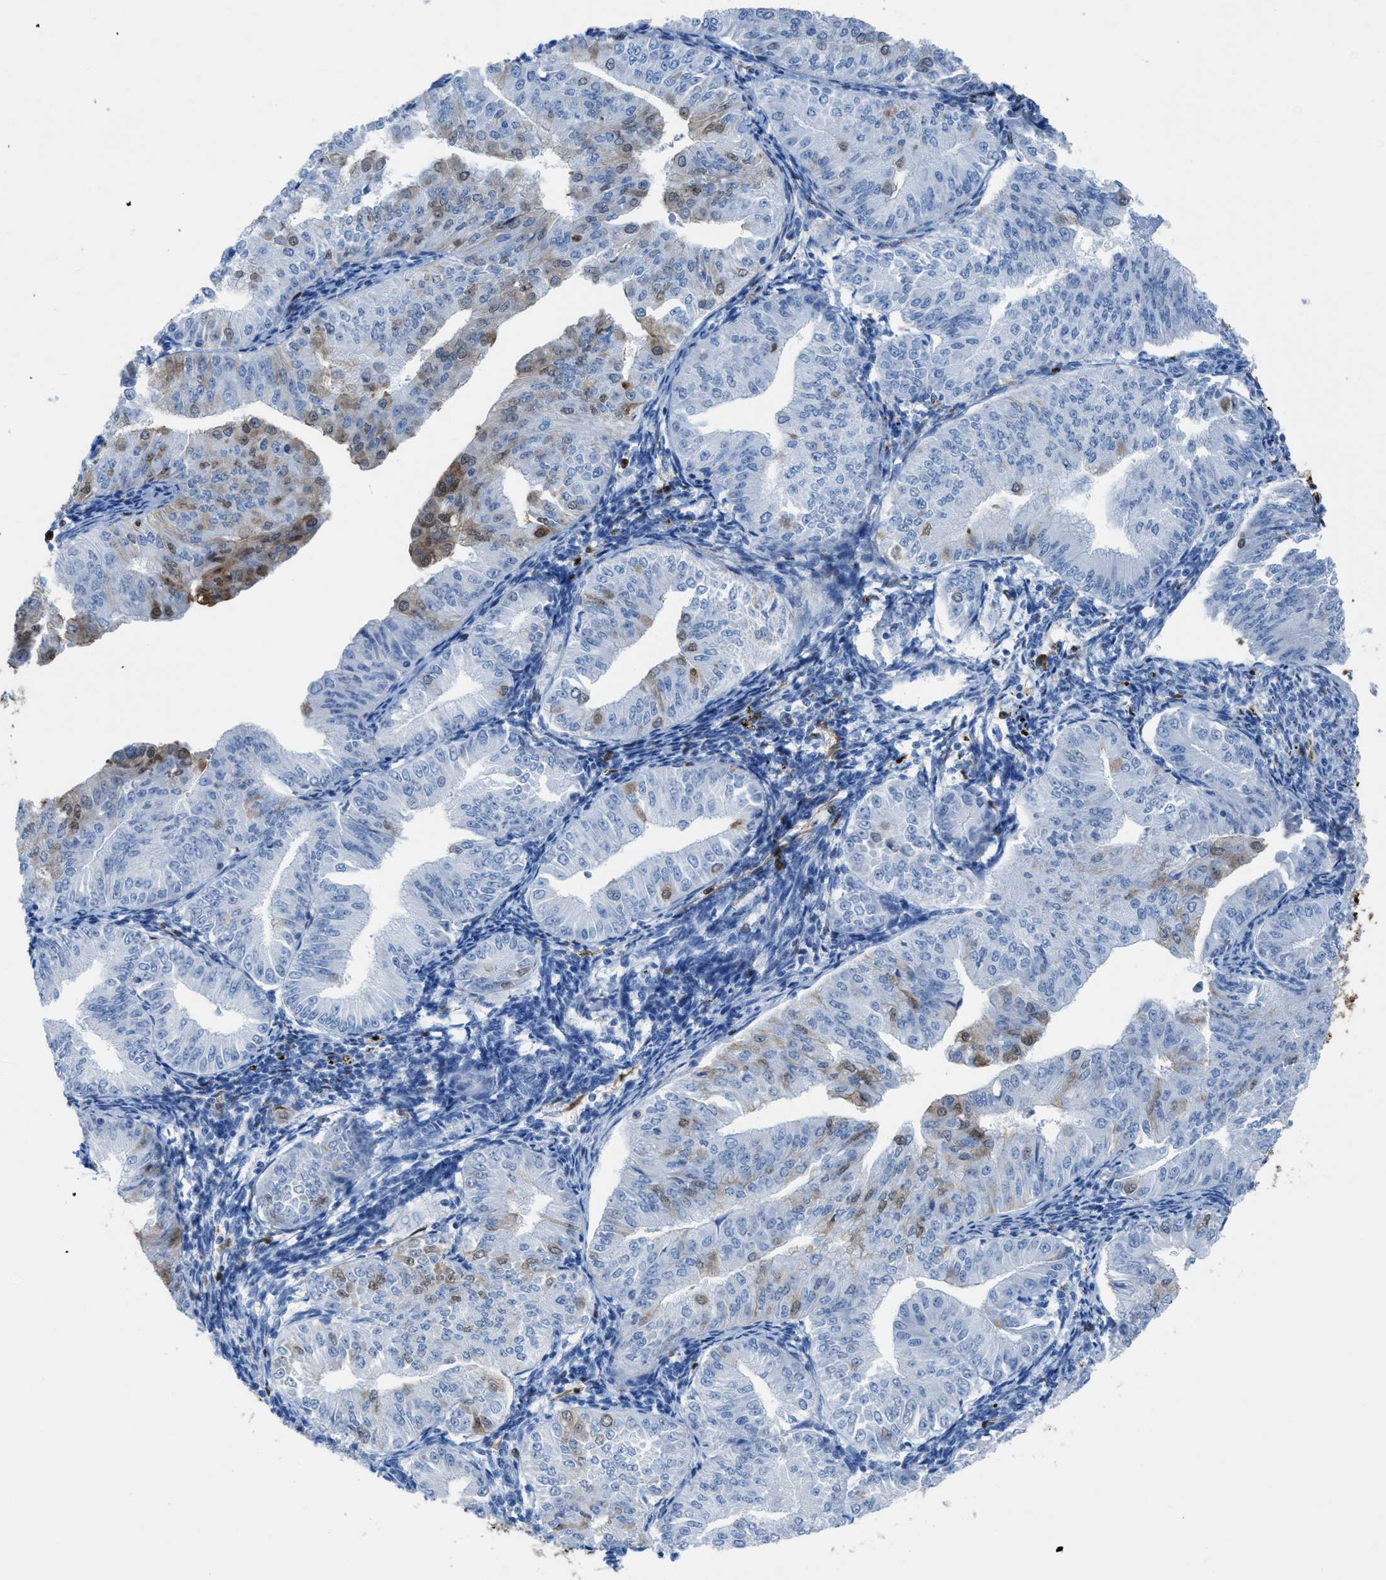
{"staining": {"intensity": "moderate", "quantity": "<25%", "location": "cytoplasmic/membranous,nuclear"}, "tissue": "endometrial cancer", "cell_type": "Tumor cells", "image_type": "cancer", "snomed": [{"axis": "morphology", "description": "Normal tissue, NOS"}, {"axis": "morphology", "description": "Adenocarcinoma, NOS"}, {"axis": "topography", "description": "Endometrium"}], "caption": "Tumor cells display moderate cytoplasmic/membranous and nuclear expression in about <25% of cells in adenocarcinoma (endometrial).", "gene": "CDKN2A", "patient": {"sex": "female", "age": 53}}